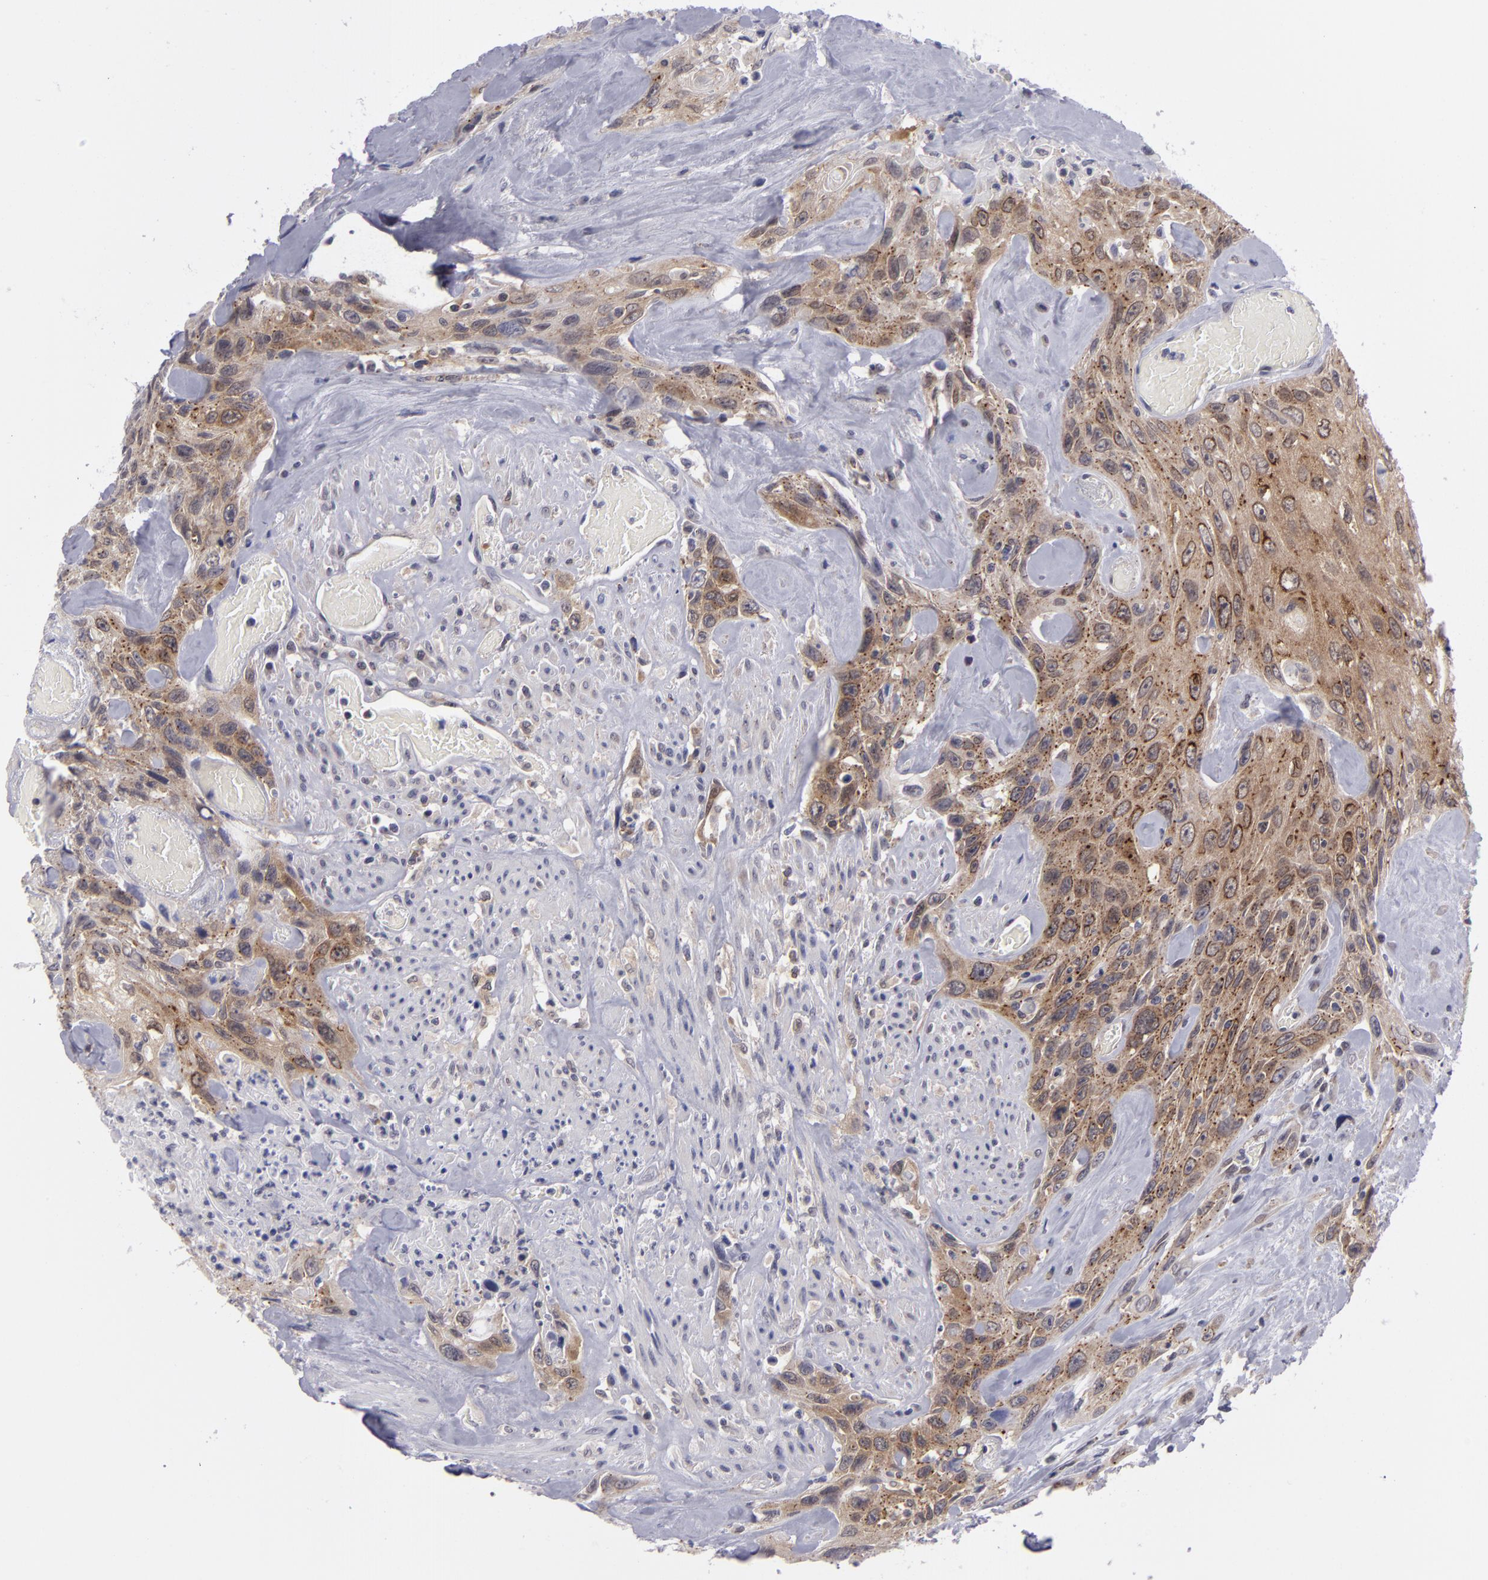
{"staining": {"intensity": "moderate", "quantity": ">75%", "location": "cytoplasmic/membranous"}, "tissue": "urothelial cancer", "cell_type": "Tumor cells", "image_type": "cancer", "snomed": [{"axis": "morphology", "description": "Urothelial carcinoma, High grade"}, {"axis": "topography", "description": "Urinary bladder"}], "caption": "Immunohistochemistry (IHC) photomicrograph of urothelial carcinoma (high-grade) stained for a protein (brown), which demonstrates medium levels of moderate cytoplasmic/membranous staining in about >75% of tumor cells.", "gene": "BCL10", "patient": {"sex": "female", "age": 84}}